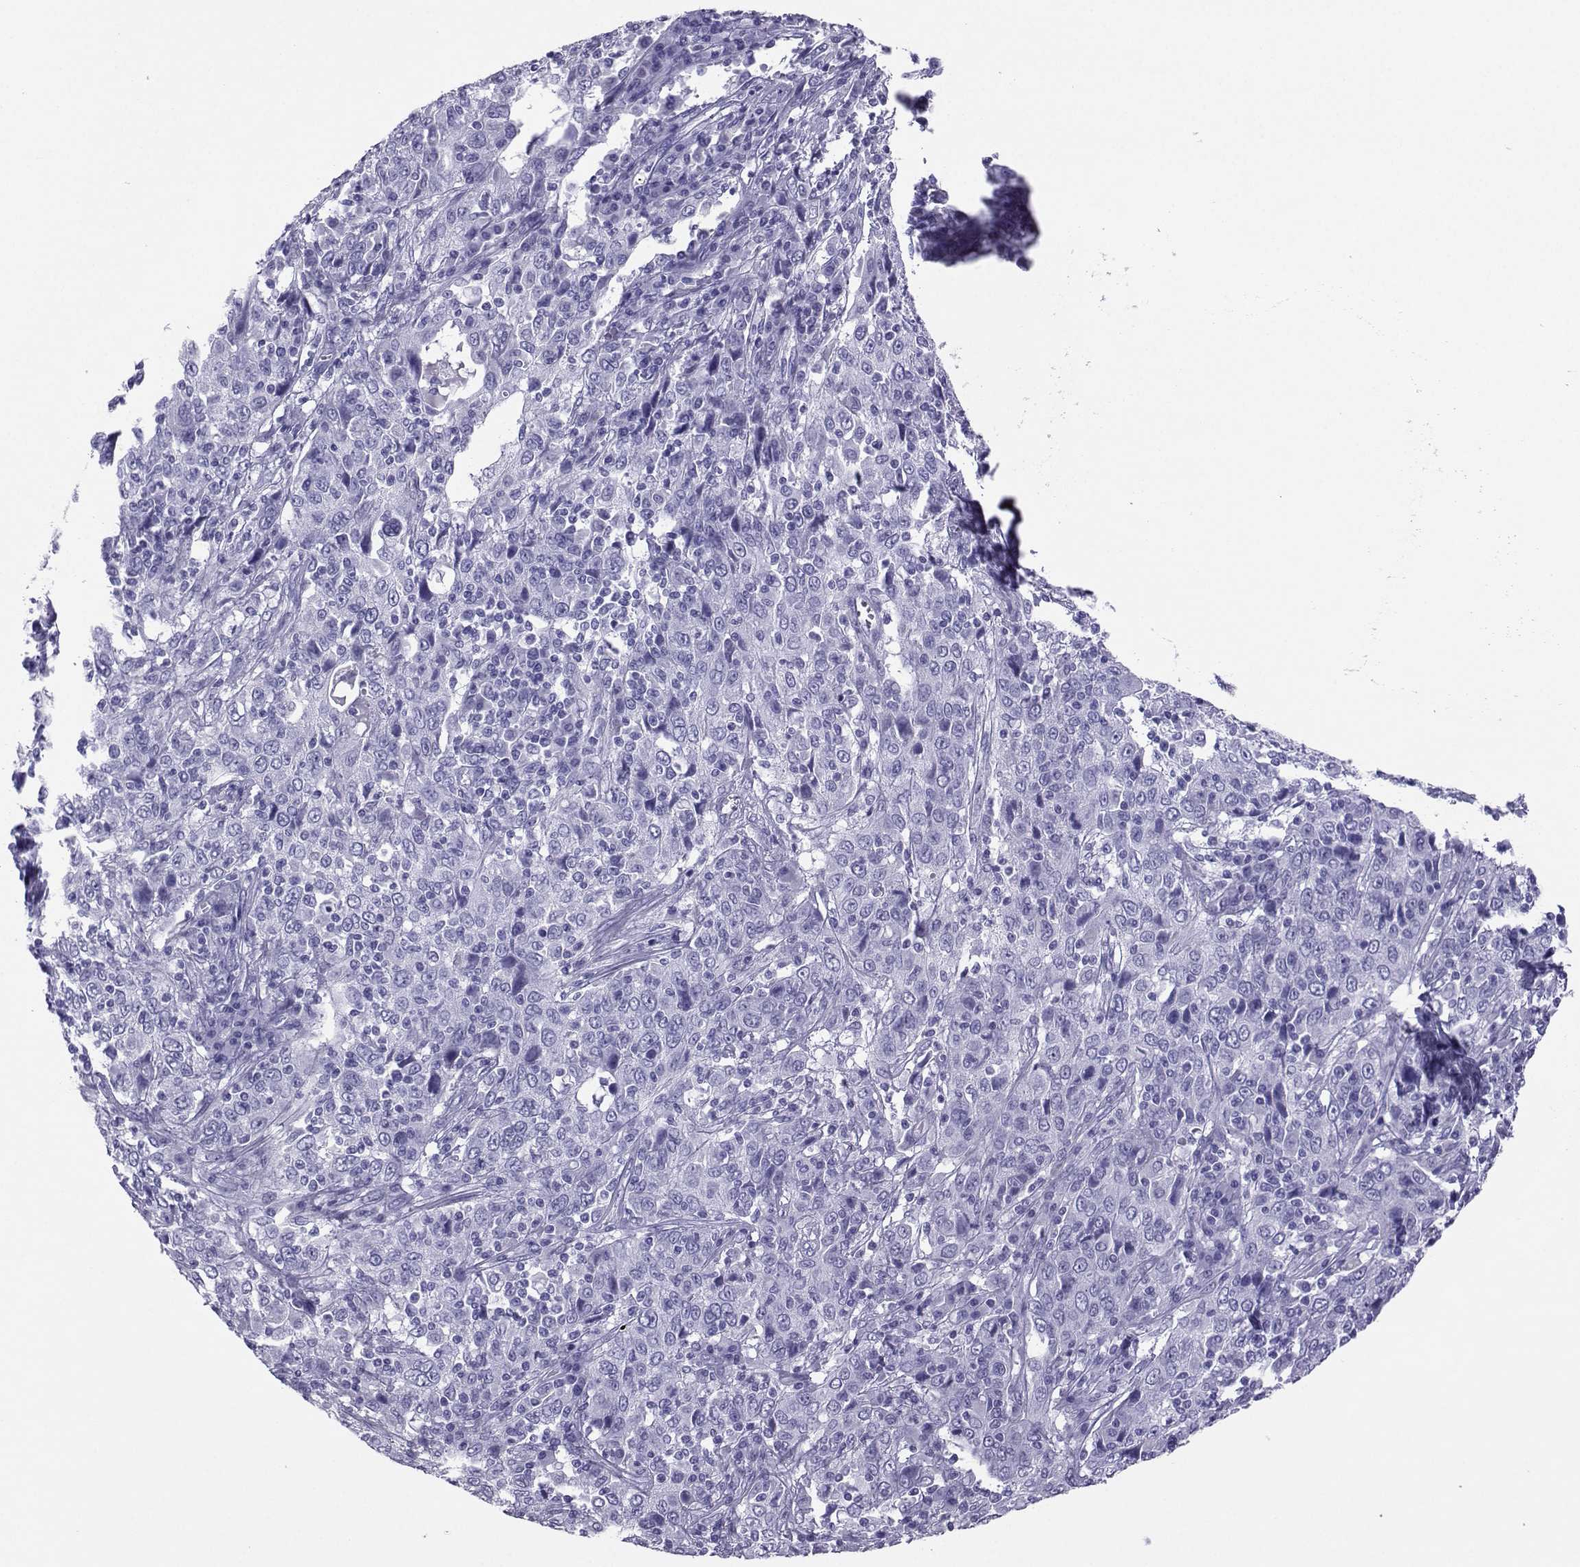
{"staining": {"intensity": "negative", "quantity": "none", "location": "none"}, "tissue": "cervical cancer", "cell_type": "Tumor cells", "image_type": "cancer", "snomed": [{"axis": "morphology", "description": "Squamous cell carcinoma, NOS"}, {"axis": "topography", "description": "Cervix"}], "caption": "Human cervical cancer (squamous cell carcinoma) stained for a protein using immunohistochemistry (IHC) displays no staining in tumor cells.", "gene": "LORICRIN", "patient": {"sex": "female", "age": 46}}